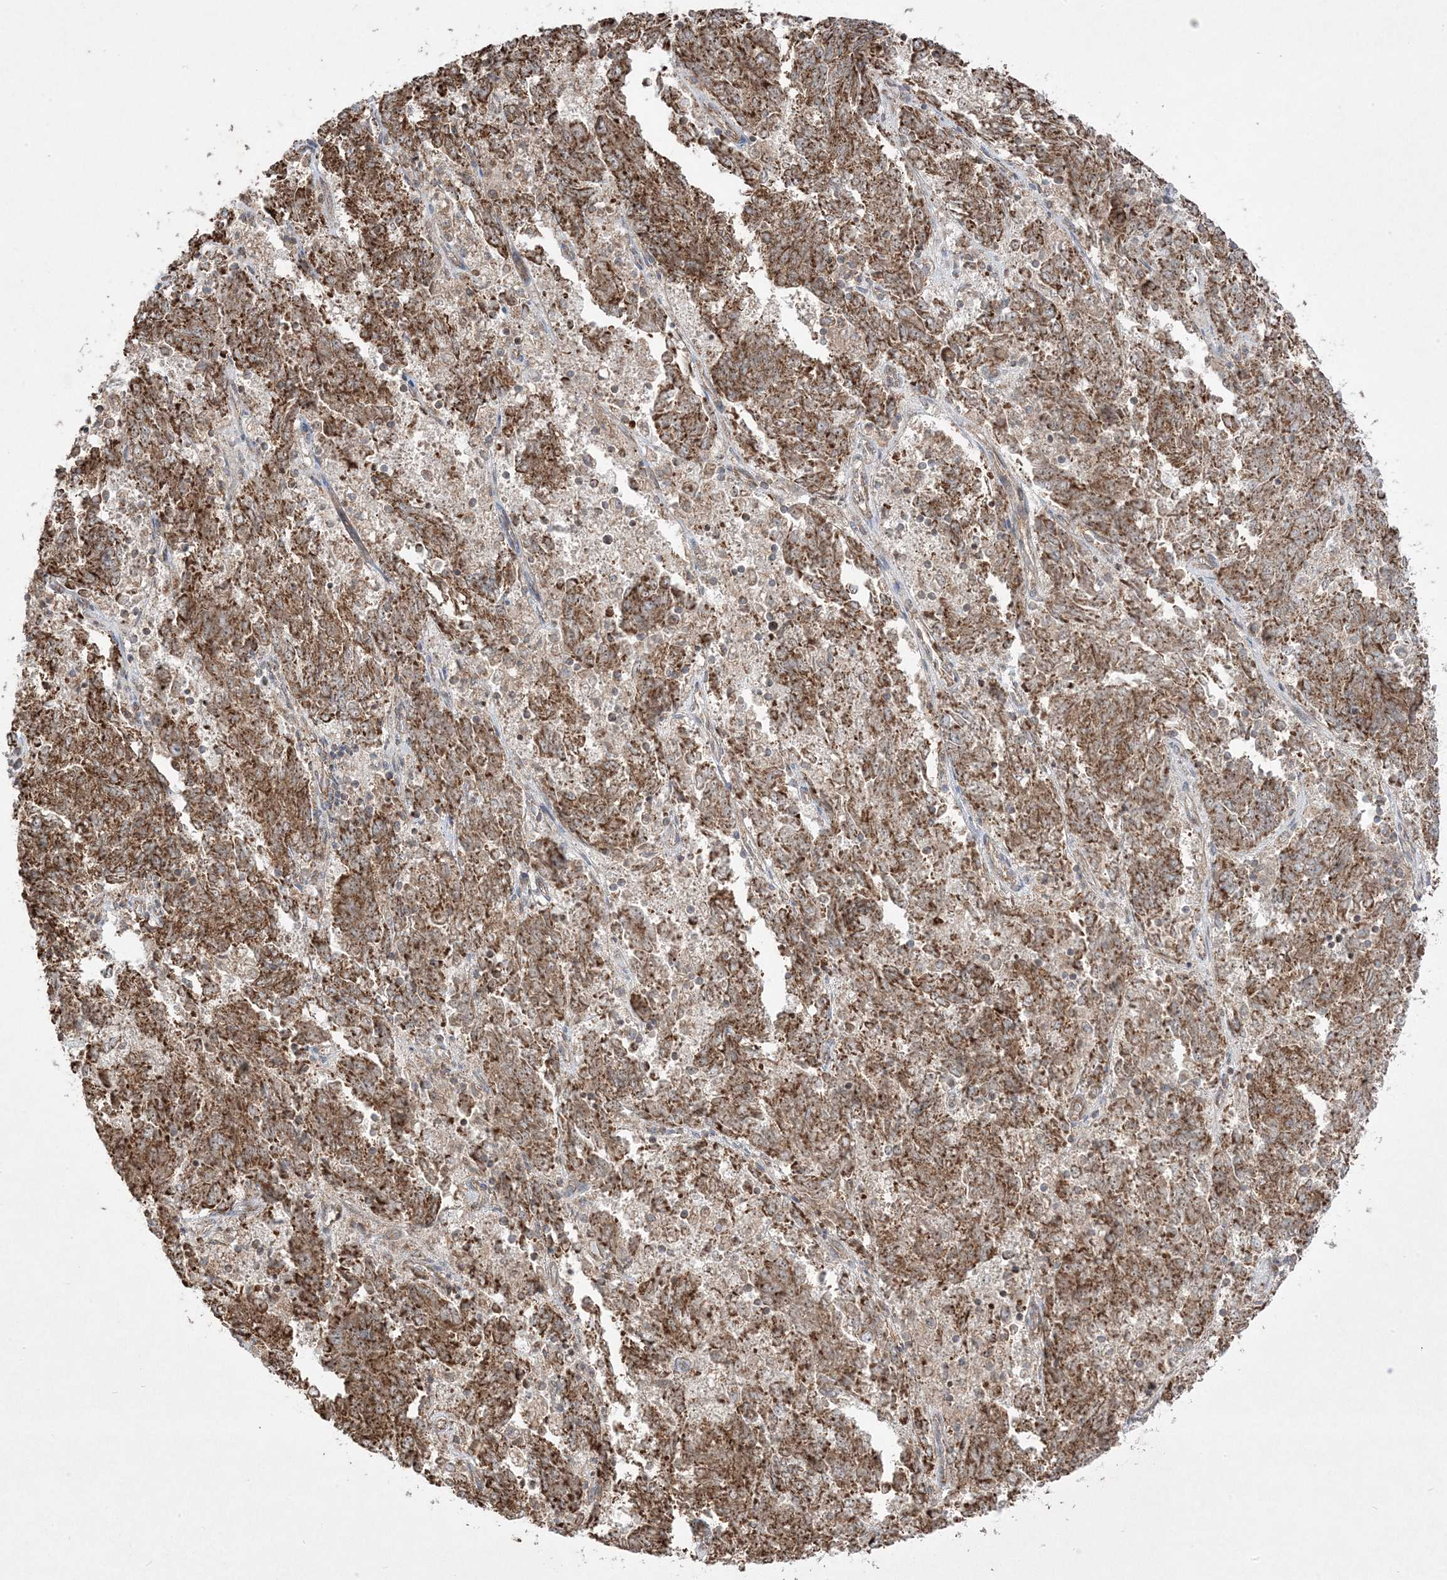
{"staining": {"intensity": "strong", "quantity": ">75%", "location": "cytoplasmic/membranous"}, "tissue": "endometrial cancer", "cell_type": "Tumor cells", "image_type": "cancer", "snomed": [{"axis": "morphology", "description": "Adenocarcinoma, NOS"}, {"axis": "topography", "description": "Endometrium"}], "caption": "Immunohistochemistry image of human endometrial cancer stained for a protein (brown), which reveals high levels of strong cytoplasmic/membranous expression in about >75% of tumor cells.", "gene": "CLUAP1", "patient": {"sex": "female", "age": 80}}